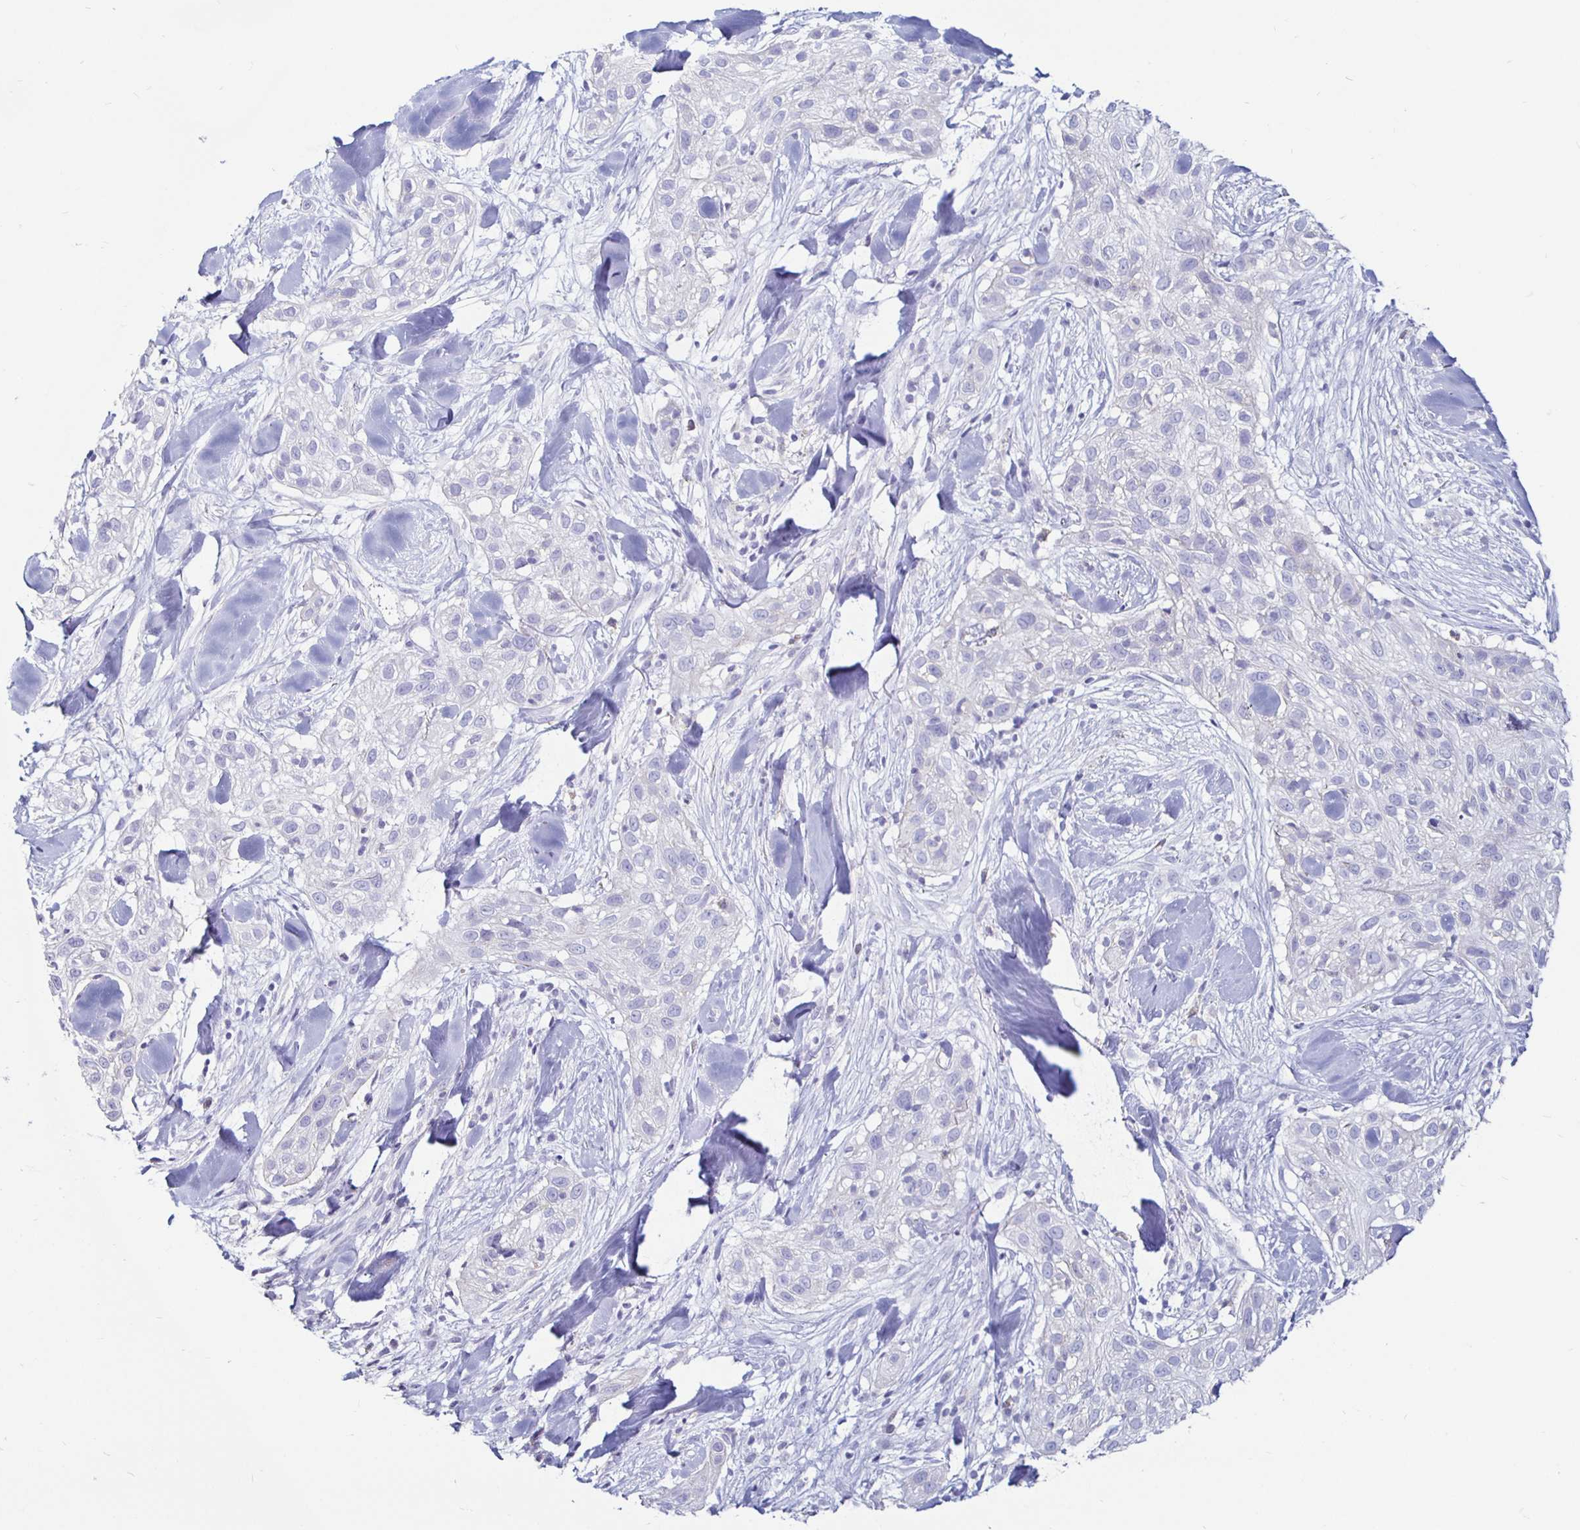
{"staining": {"intensity": "negative", "quantity": "none", "location": "none"}, "tissue": "skin cancer", "cell_type": "Tumor cells", "image_type": "cancer", "snomed": [{"axis": "morphology", "description": "Squamous cell carcinoma, NOS"}, {"axis": "topography", "description": "Skin"}], "caption": "Tumor cells show no significant positivity in skin squamous cell carcinoma.", "gene": "SIRPA", "patient": {"sex": "male", "age": 82}}